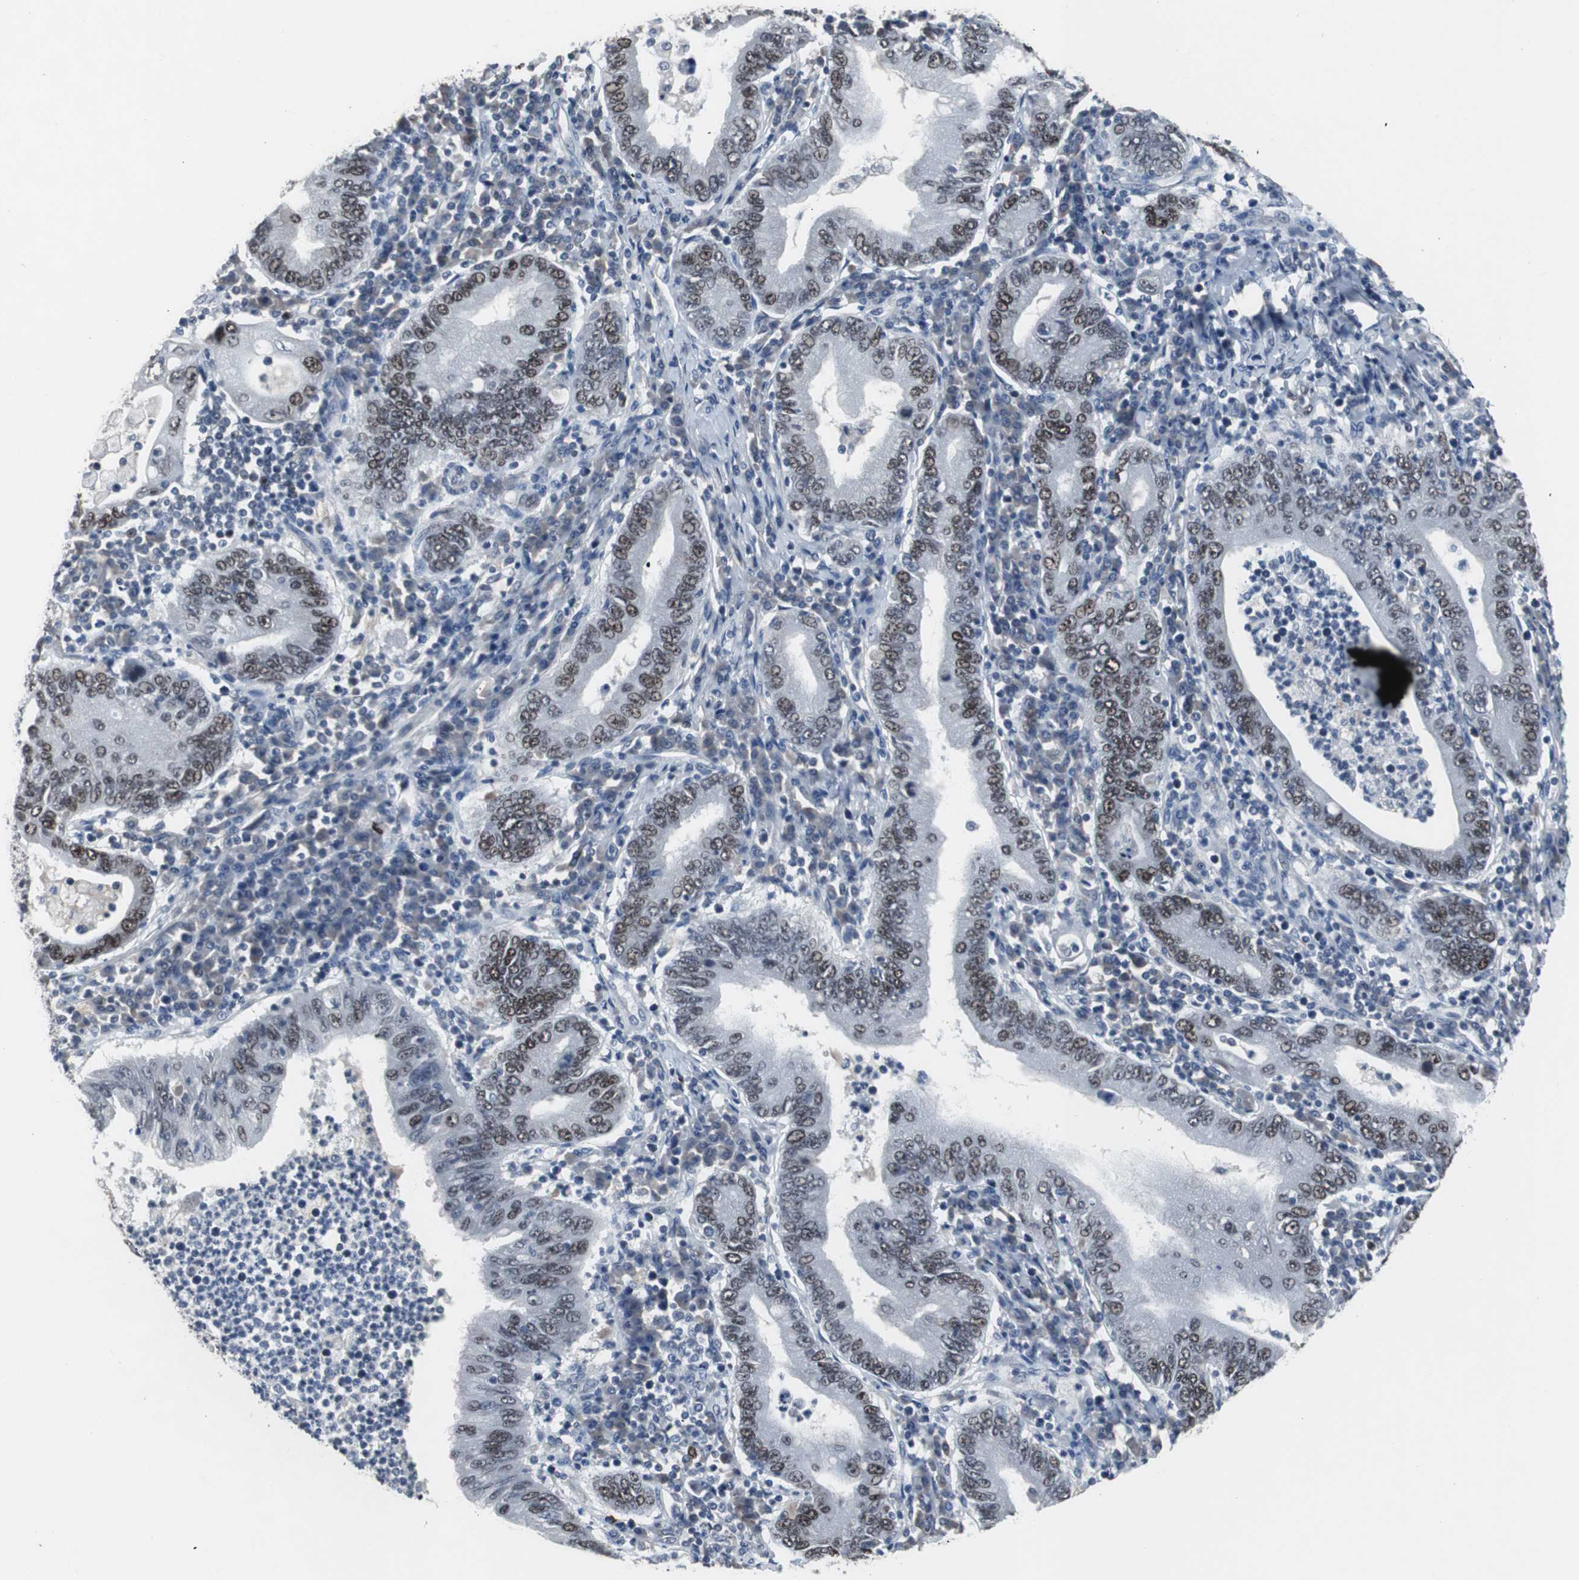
{"staining": {"intensity": "moderate", "quantity": ">75%", "location": "nuclear"}, "tissue": "stomach cancer", "cell_type": "Tumor cells", "image_type": "cancer", "snomed": [{"axis": "morphology", "description": "Normal tissue, NOS"}, {"axis": "morphology", "description": "Adenocarcinoma, NOS"}, {"axis": "topography", "description": "Esophagus"}, {"axis": "topography", "description": "Stomach, upper"}, {"axis": "topography", "description": "Peripheral nerve tissue"}], "caption": "Immunohistochemistry (IHC) staining of adenocarcinoma (stomach), which displays medium levels of moderate nuclear staining in approximately >75% of tumor cells indicating moderate nuclear protein expression. The staining was performed using DAB (3,3'-diaminobenzidine) (brown) for protein detection and nuclei were counterstained in hematoxylin (blue).", "gene": "FOXP4", "patient": {"sex": "male", "age": 62}}